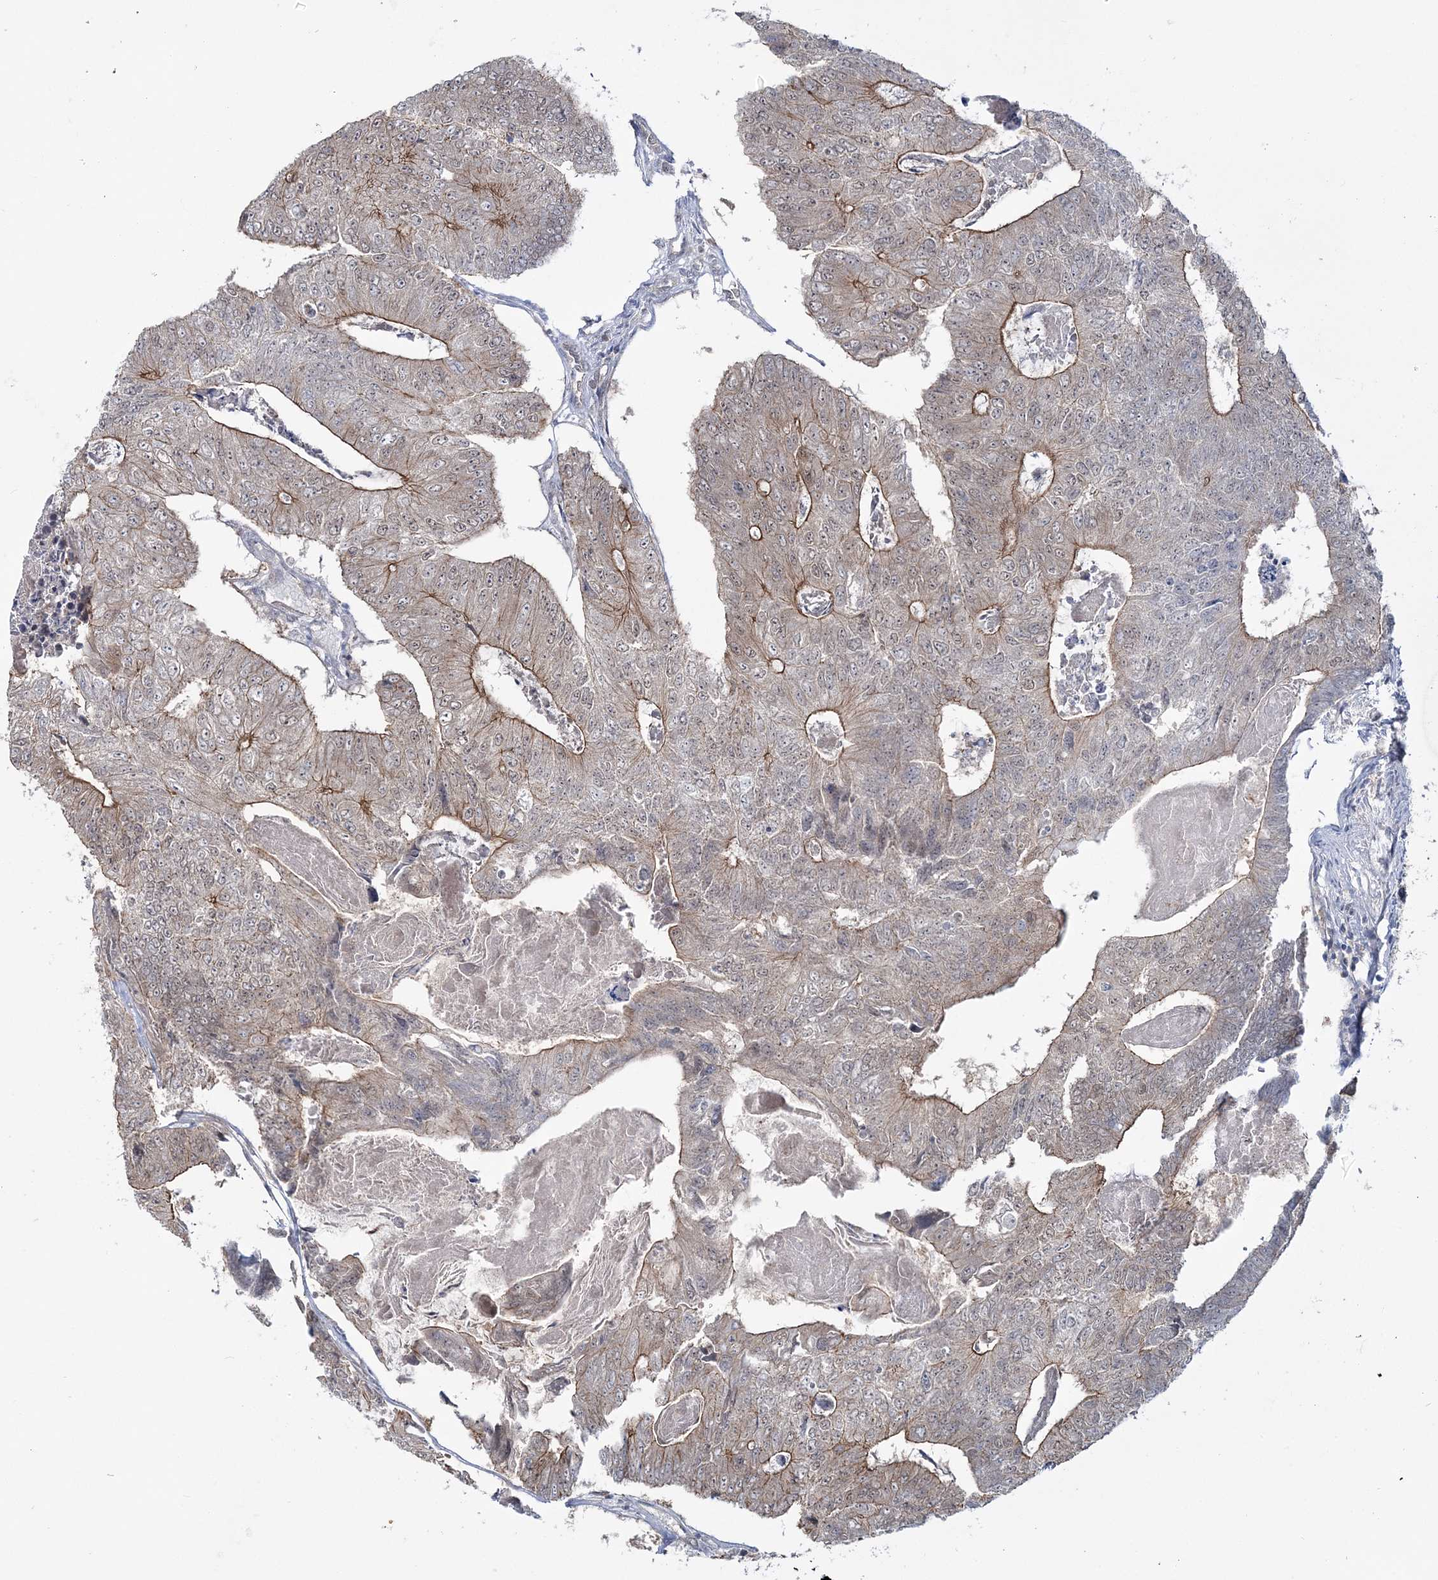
{"staining": {"intensity": "moderate", "quantity": "25%-75%", "location": "cytoplasmic/membranous"}, "tissue": "colorectal cancer", "cell_type": "Tumor cells", "image_type": "cancer", "snomed": [{"axis": "morphology", "description": "Adenocarcinoma, NOS"}, {"axis": "topography", "description": "Colon"}], "caption": "This is an image of IHC staining of colorectal cancer, which shows moderate positivity in the cytoplasmic/membranous of tumor cells.", "gene": "ZFAND6", "patient": {"sex": "female", "age": 67}}